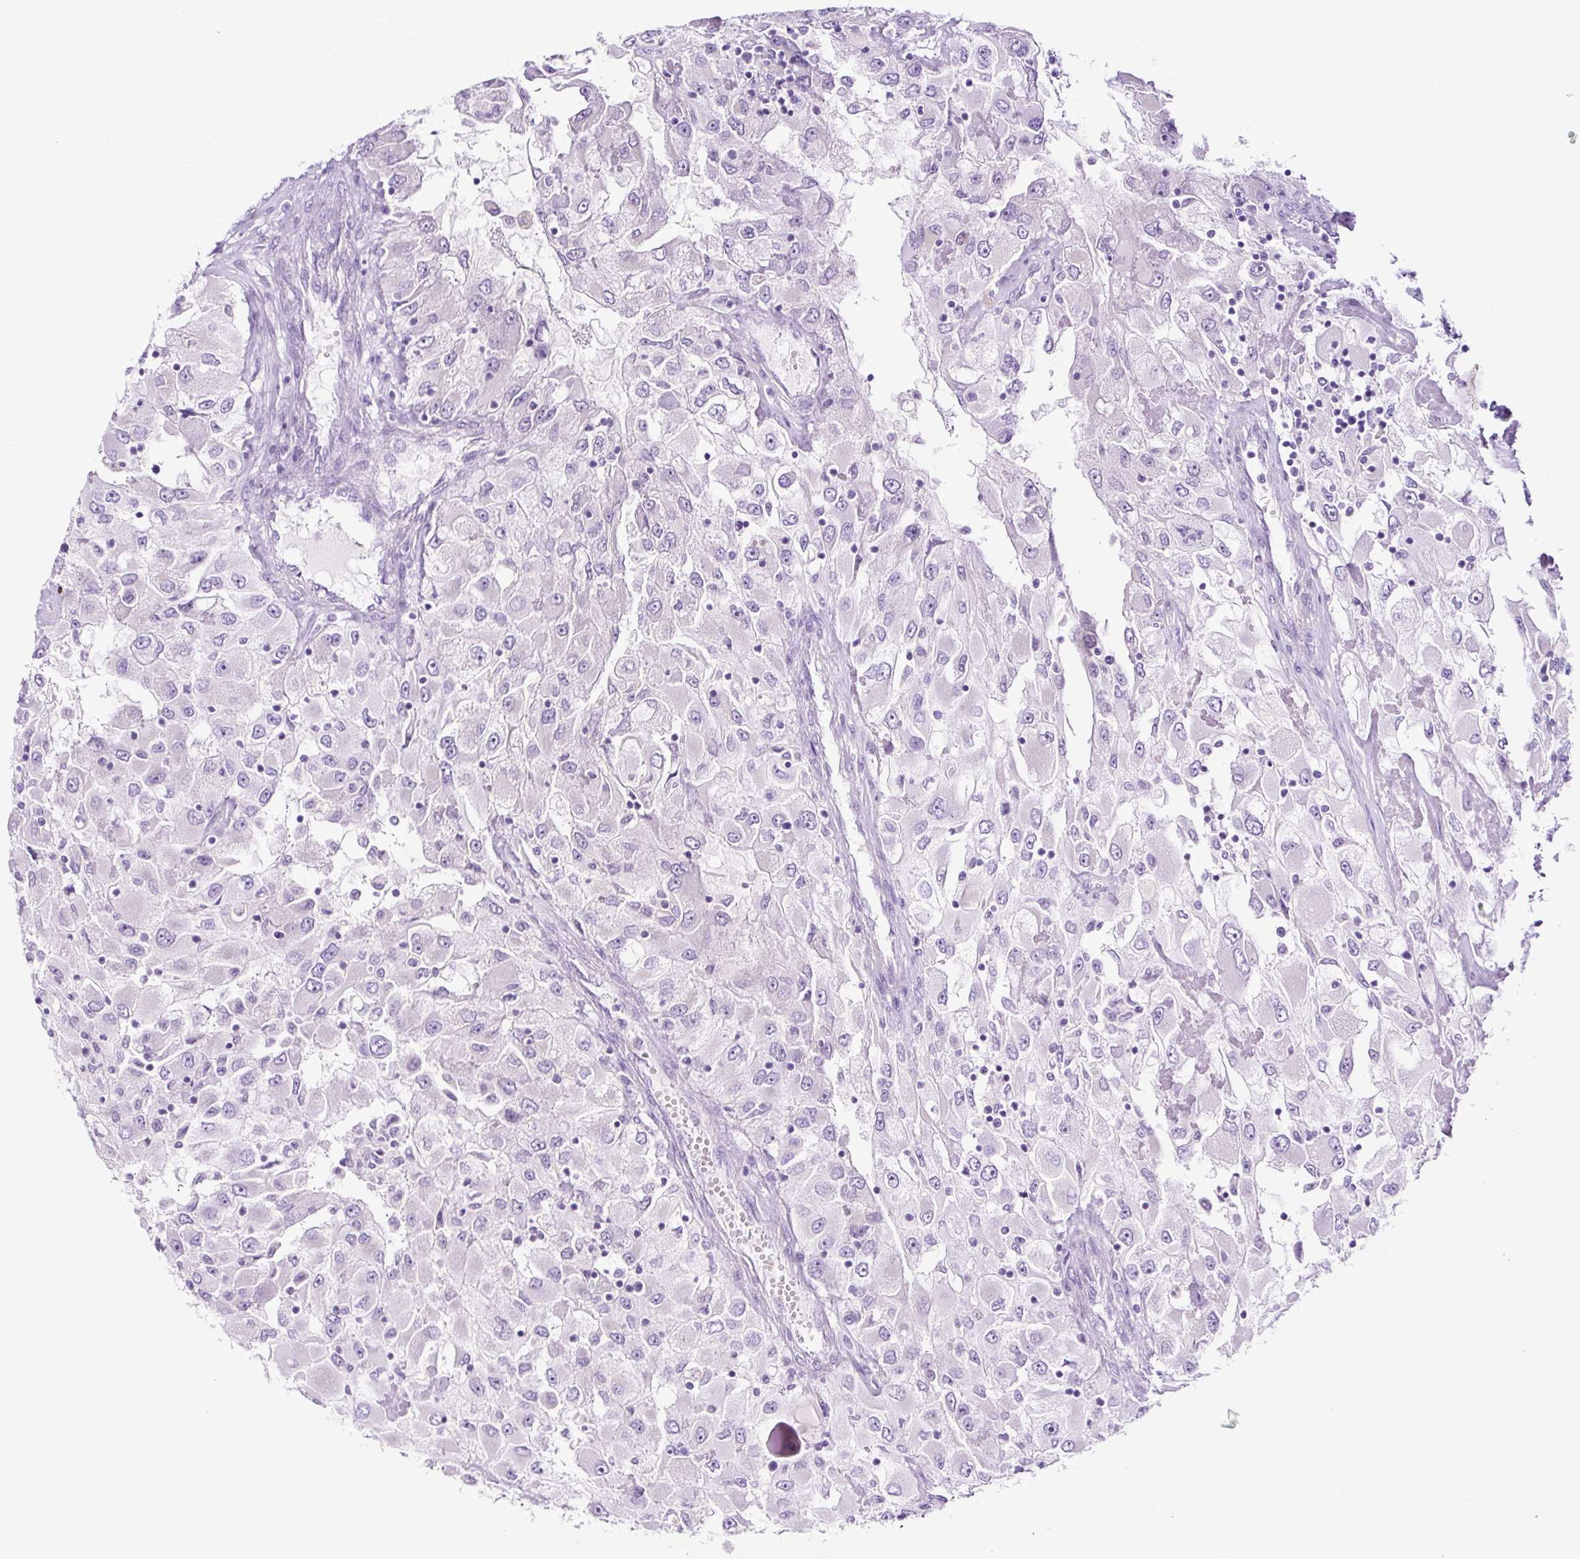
{"staining": {"intensity": "negative", "quantity": "none", "location": "none"}, "tissue": "renal cancer", "cell_type": "Tumor cells", "image_type": "cancer", "snomed": [{"axis": "morphology", "description": "Adenocarcinoma, NOS"}, {"axis": "topography", "description": "Kidney"}], "caption": "Immunohistochemistry of human renal cancer (adenocarcinoma) shows no expression in tumor cells.", "gene": "RNF212B", "patient": {"sex": "female", "age": 52}}